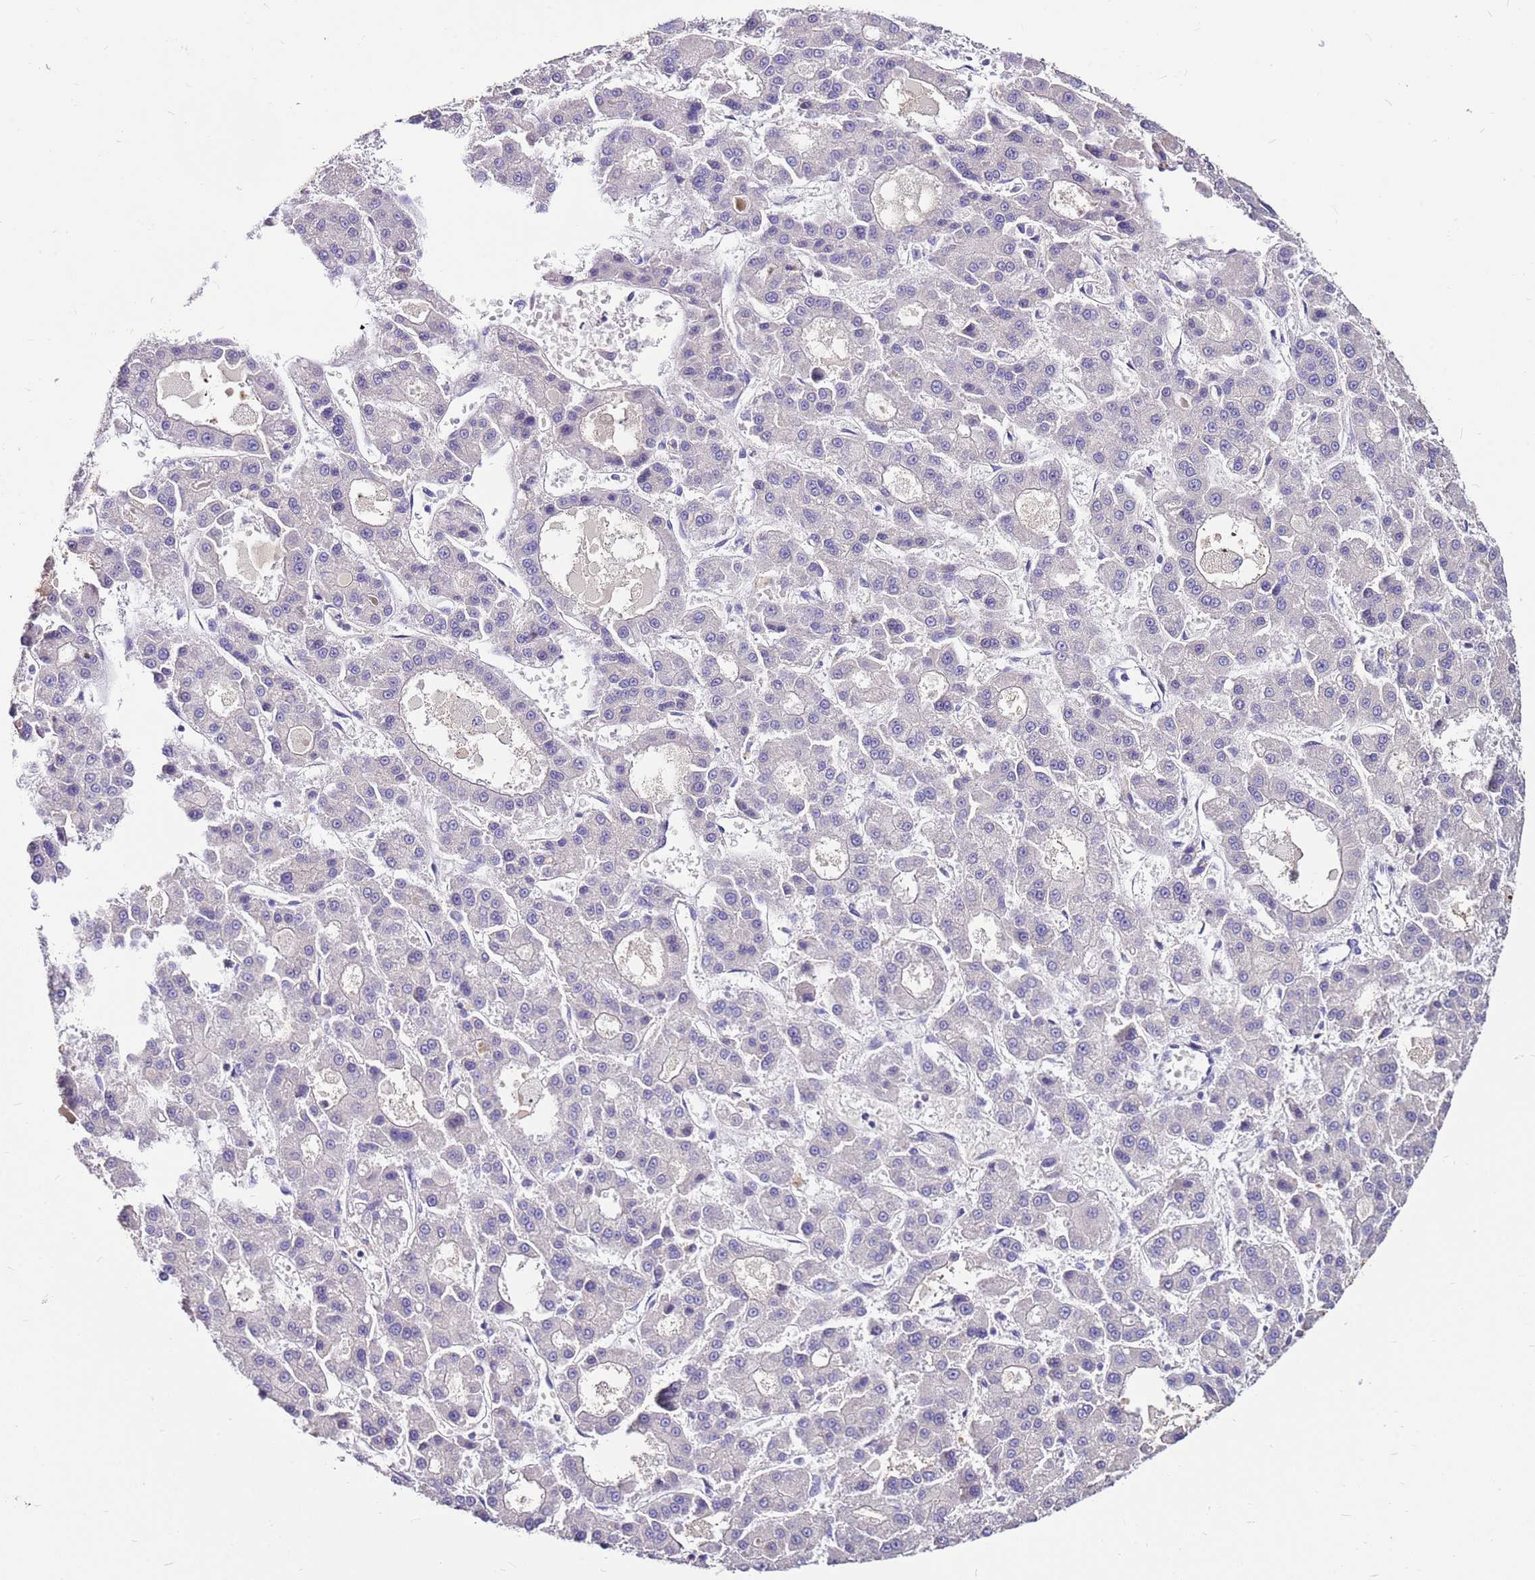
{"staining": {"intensity": "negative", "quantity": "none", "location": "none"}, "tissue": "liver cancer", "cell_type": "Tumor cells", "image_type": "cancer", "snomed": [{"axis": "morphology", "description": "Carcinoma, Hepatocellular, NOS"}, {"axis": "topography", "description": "Liver"}], "caption": "An IHC image of liver cancer (hepatocellular carcinoma) is shown. There is no staining in tumor cells of liver cancer (hepatocellular carcinoma). (Immunohistochemistry, brightfield microscopy, high magnification).", "gene": "DCDC2B", "patient": {"sex": "male", "age": 70}}